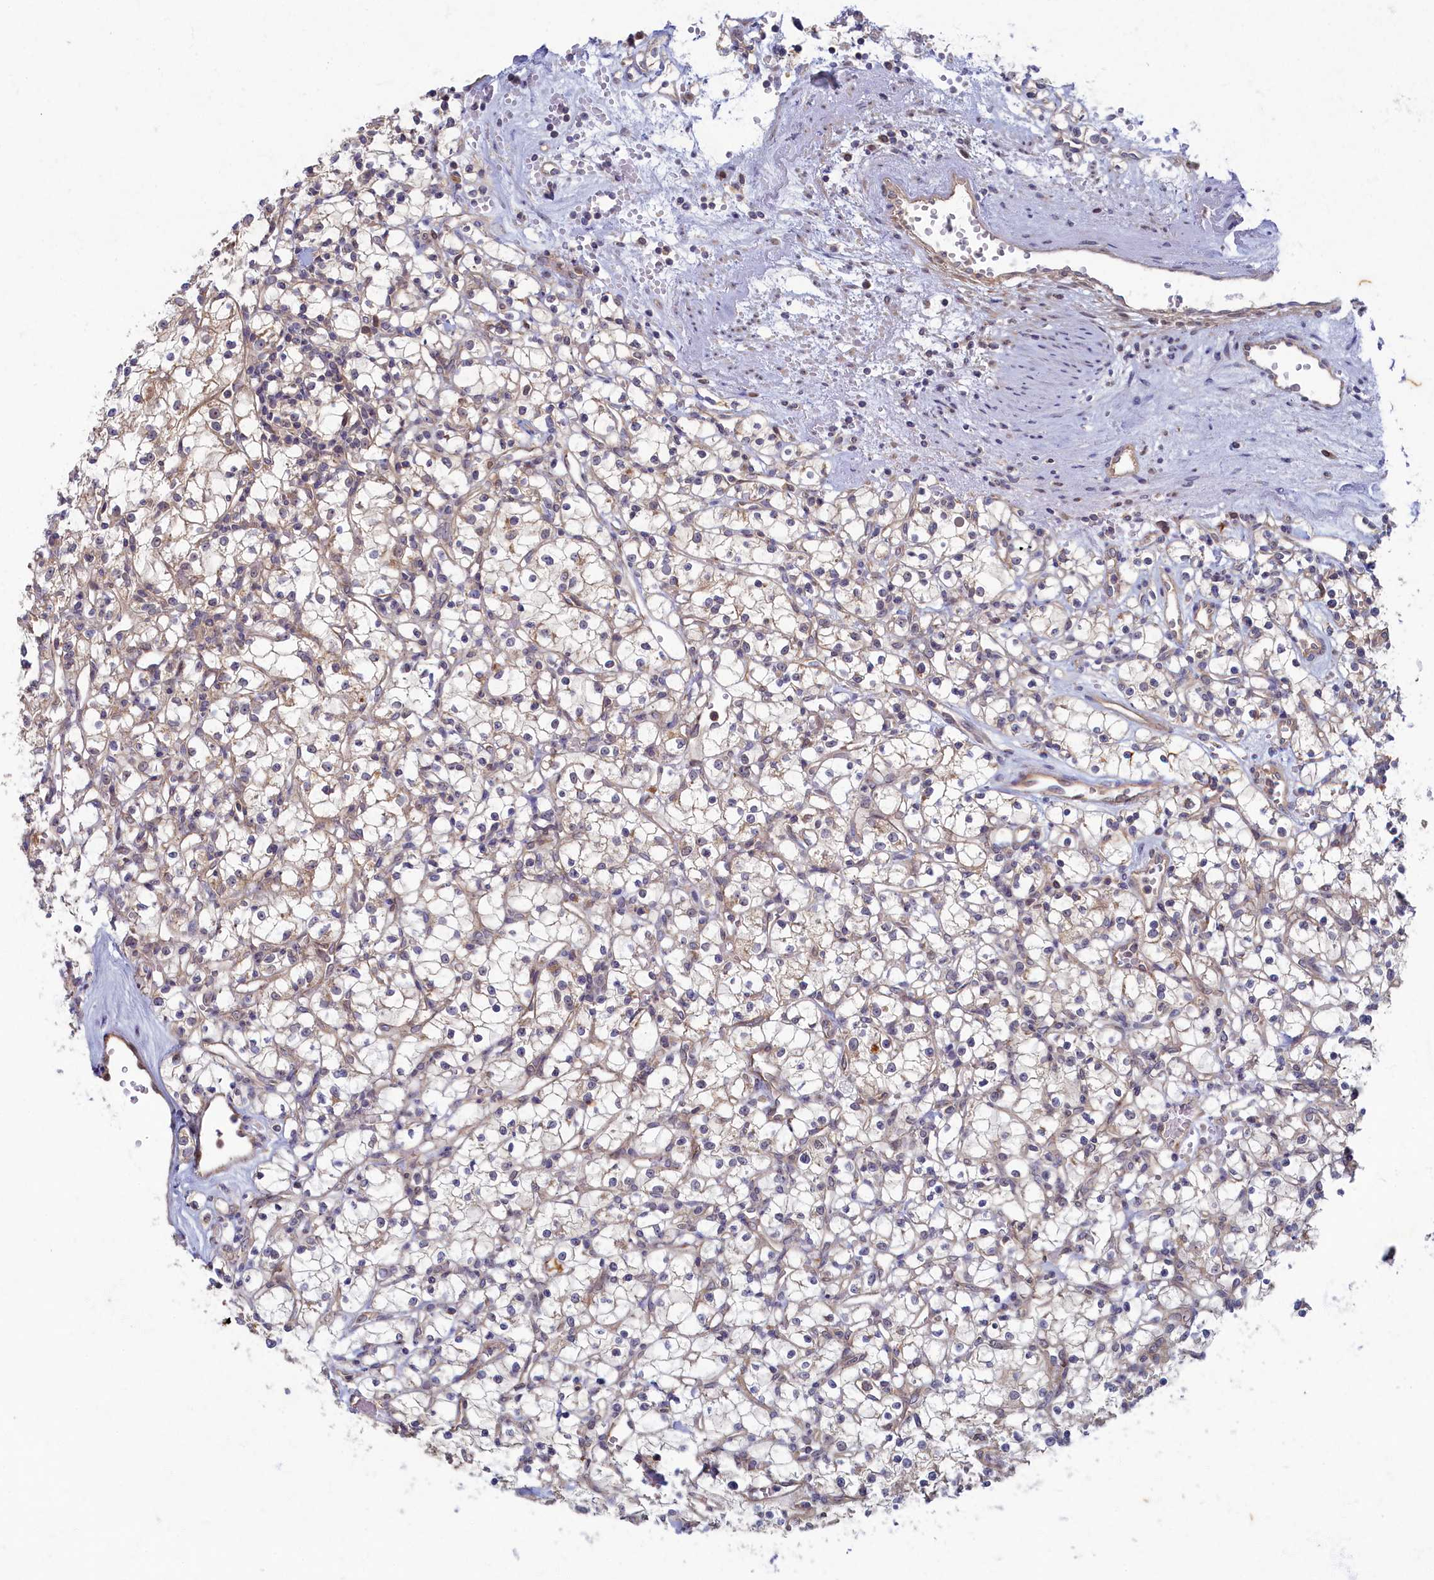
{"staining": {"intensity": "negative", "quantity": "none", "location": "none"}, "tissue": "renal cancer", "cell_type": "Tumor cells", "image_type": "cancer", "snomed": [{"axis": "morphology", "description": "Adenocarcinoma, NOS"}, {"axis": "topography", "description": "Kidney"}], "caption": "This micrograph is of adenocarcinoma (renal) stained with immunohistochemistry (IHC) to label a protein in brown with the nuclei are counter-stained blue. There is no positivity in tumor cells.", "gene": "WDR59", "patient": {"sex": "female", "age": 59}}